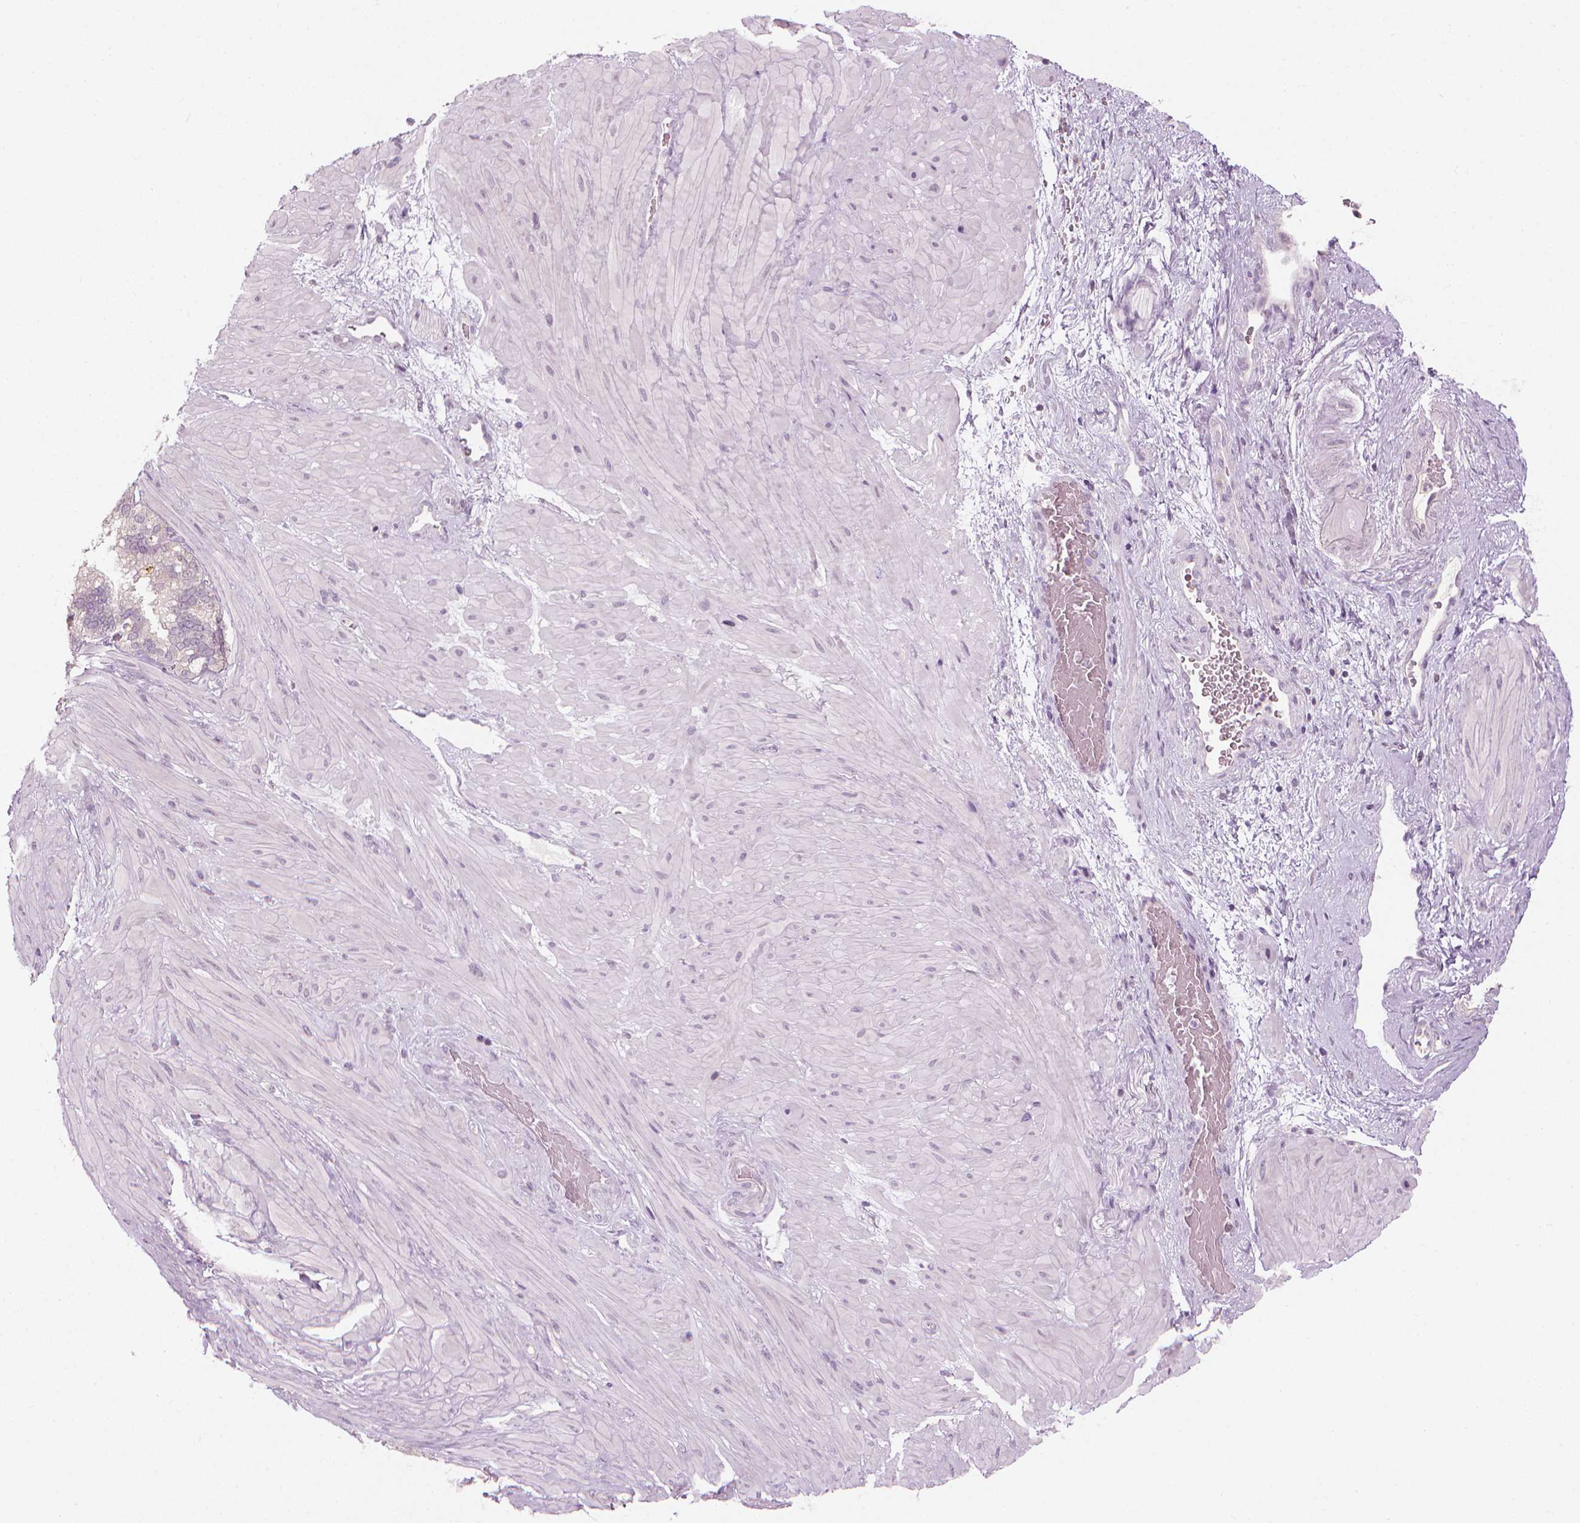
{"staining": {"intensity": "weak", "quantity": "<25%", "location": "cytoplasmic/membranous"}, "tissue": "seminal vesicle", "cell_type": "Glandular cells", "image_type": "normal", "snomed": [{"axis": "morphology", "description": "Normal tissue, NOS"}, {"axis": "topography", "description": "Seminal veicle"}], "caption": "Seminal vesicle was stained to show a protein in brown. There is no significant expression in glandular cells.", "gene": "CFAP126", "patient": {"sex": "male", "age": 60}}